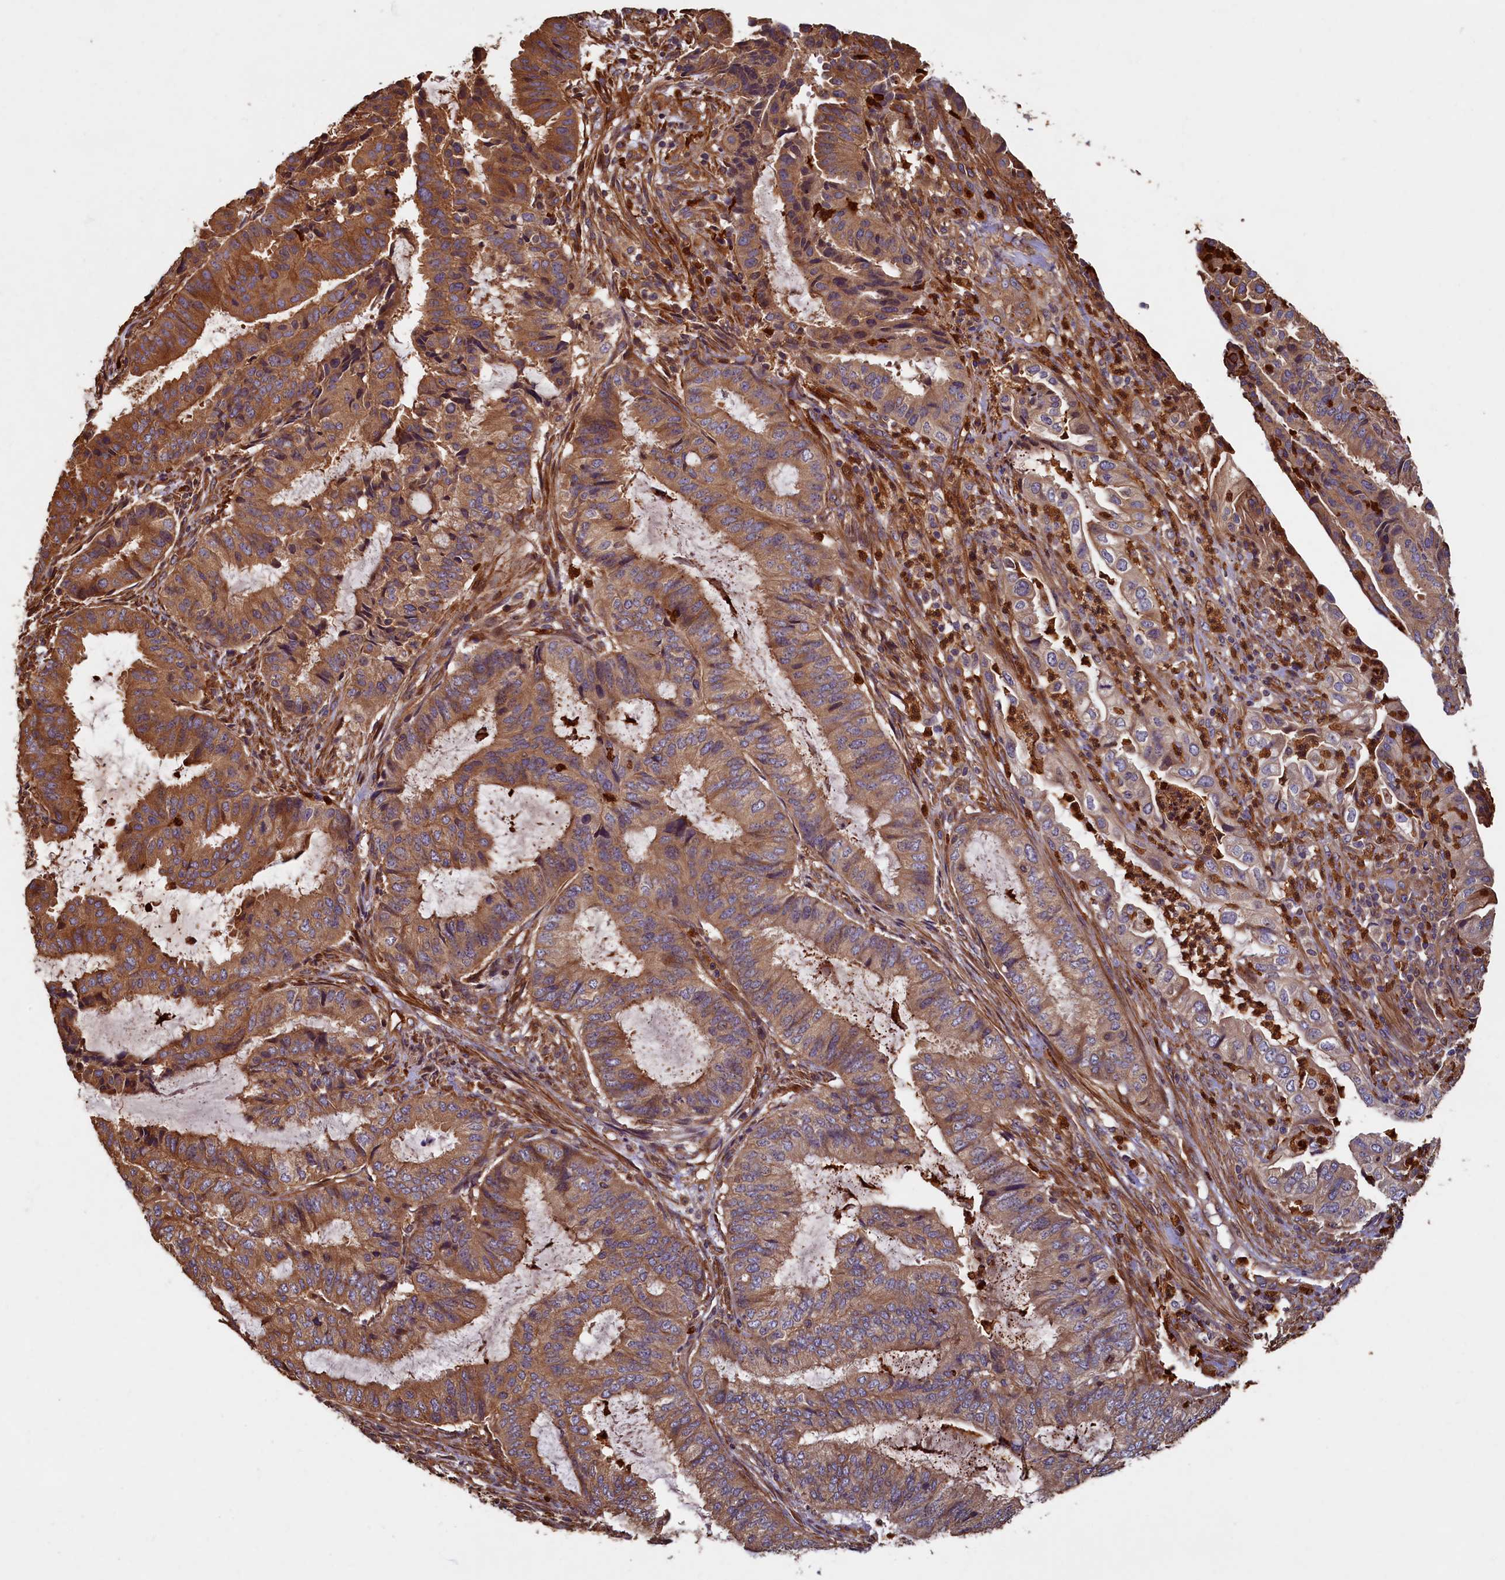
{"staining": {"intensity": "moderate", "quantity": ">75%", "location": "cytoplasmic/membranous"}, "tissue": "endometrial cancer", "cell_type": "Tumor cells", "image_type": "cancer", "snomed": [{"axis": "morphology", "description": "Adenocarcinoma, NOS"}, {"axis": "topography", "description": "Endometrium"}], "caption": "Immunohistochemical staining of human endometrial cancer (adenocarcinoma) reveals medium levels of moderate cytoplasmic/membranous protein positivity in approximately >75% of tumor cells.", "gene": "CCDC102B", "patient": {"sex": "female", "age": 51}}